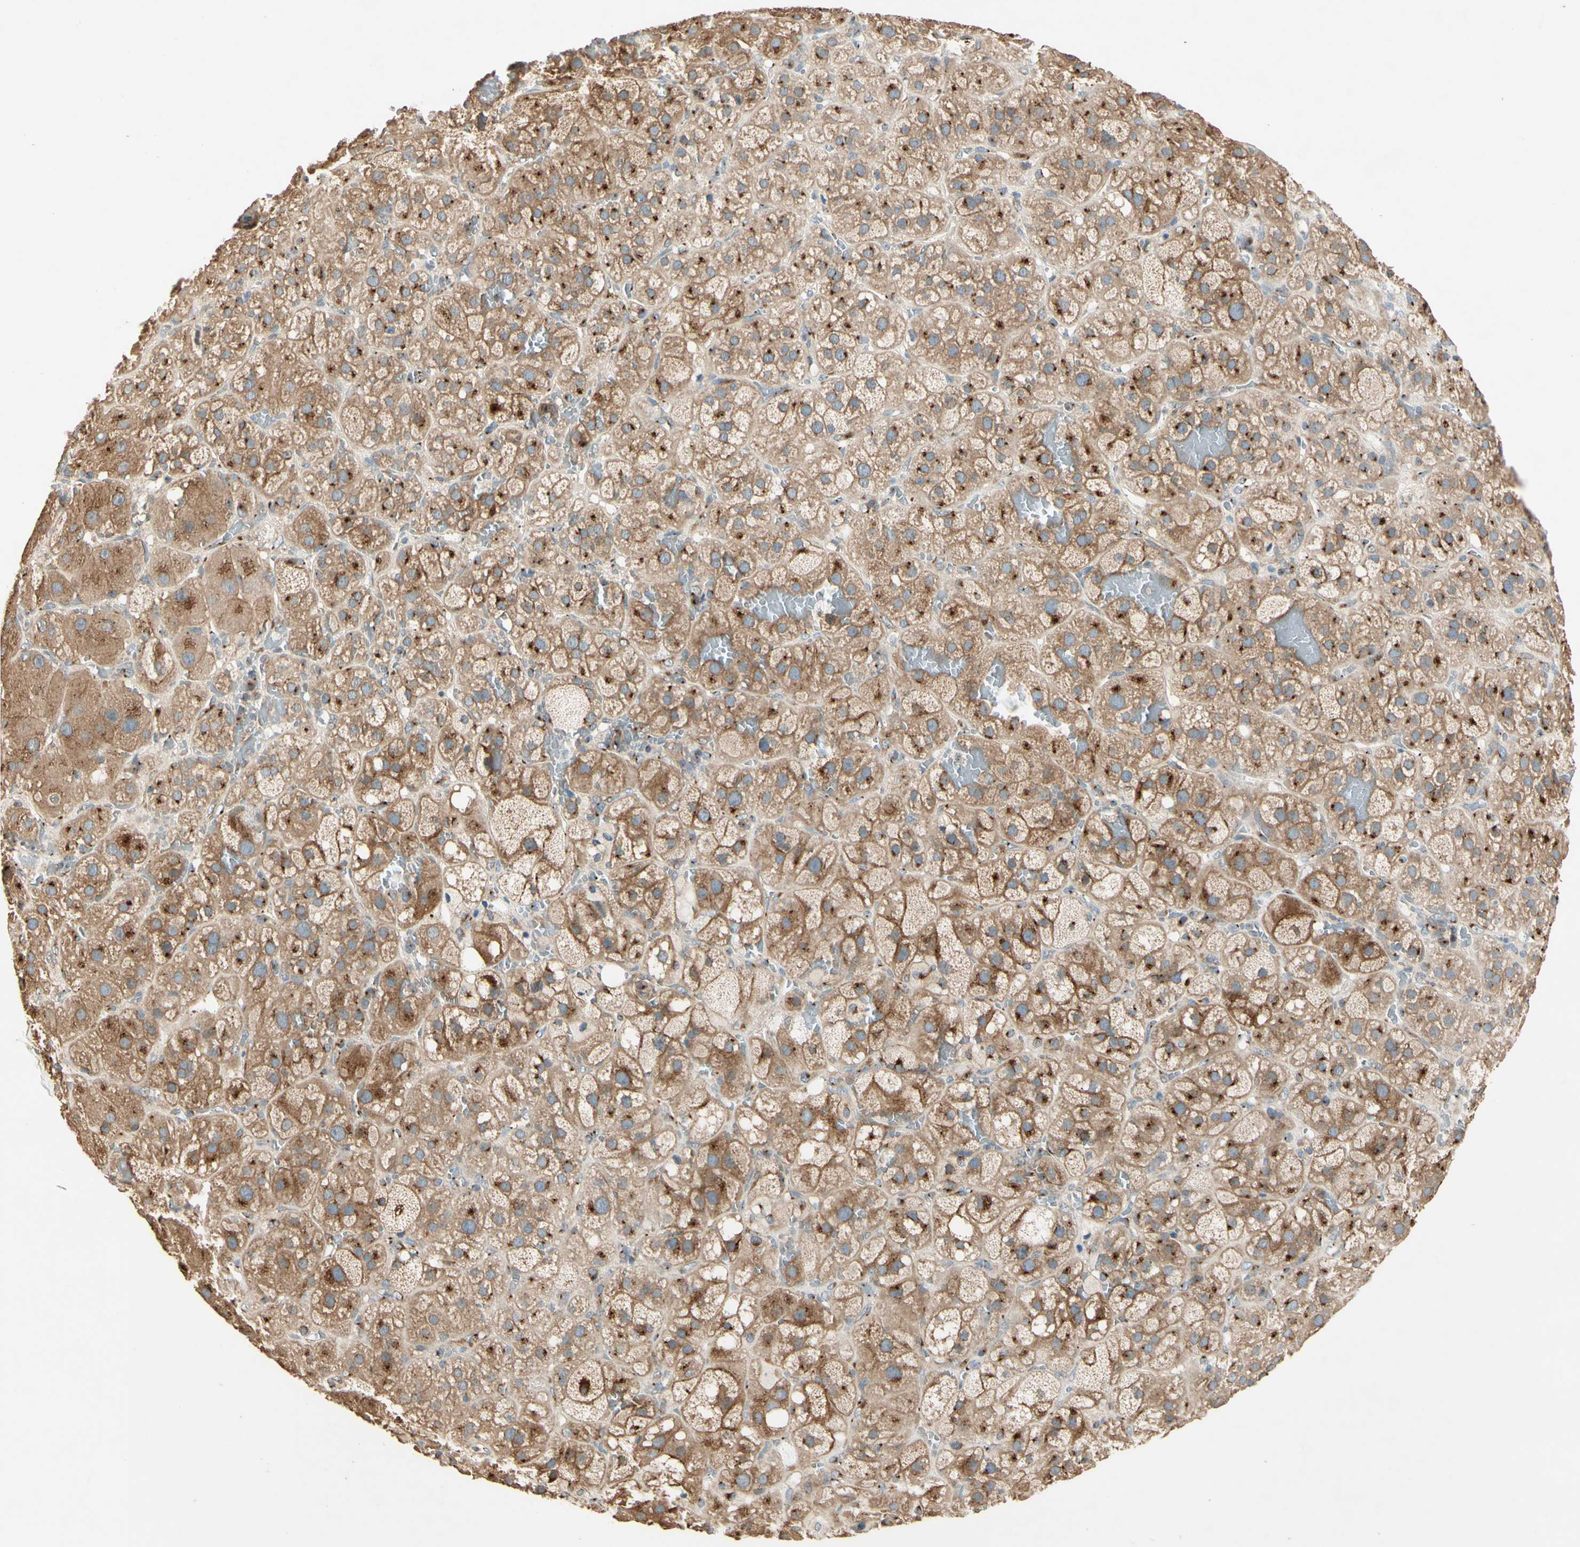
{"staining": {"intensity": "moderate", "quantity": "25%-75%", "location": "cytoplasmic/membranous"}, "tissue": "adrenal gland", "cell_type": "Glandular cells", "image_type": "normal", "snomed": [{"axis": "morphology", "description": "Normal tissue, NOS"}, {"axis": "topography", "description": "Adrenal gland"}], "caption": "Normal adrenal gland demonstrates moderate cytoplasmic/membranous staining in about 25%-75% of glandular cells, visualized by immunohistochemistry.", "gene": "AKAP9", "patient": {"sex": "female", "age": 47}}